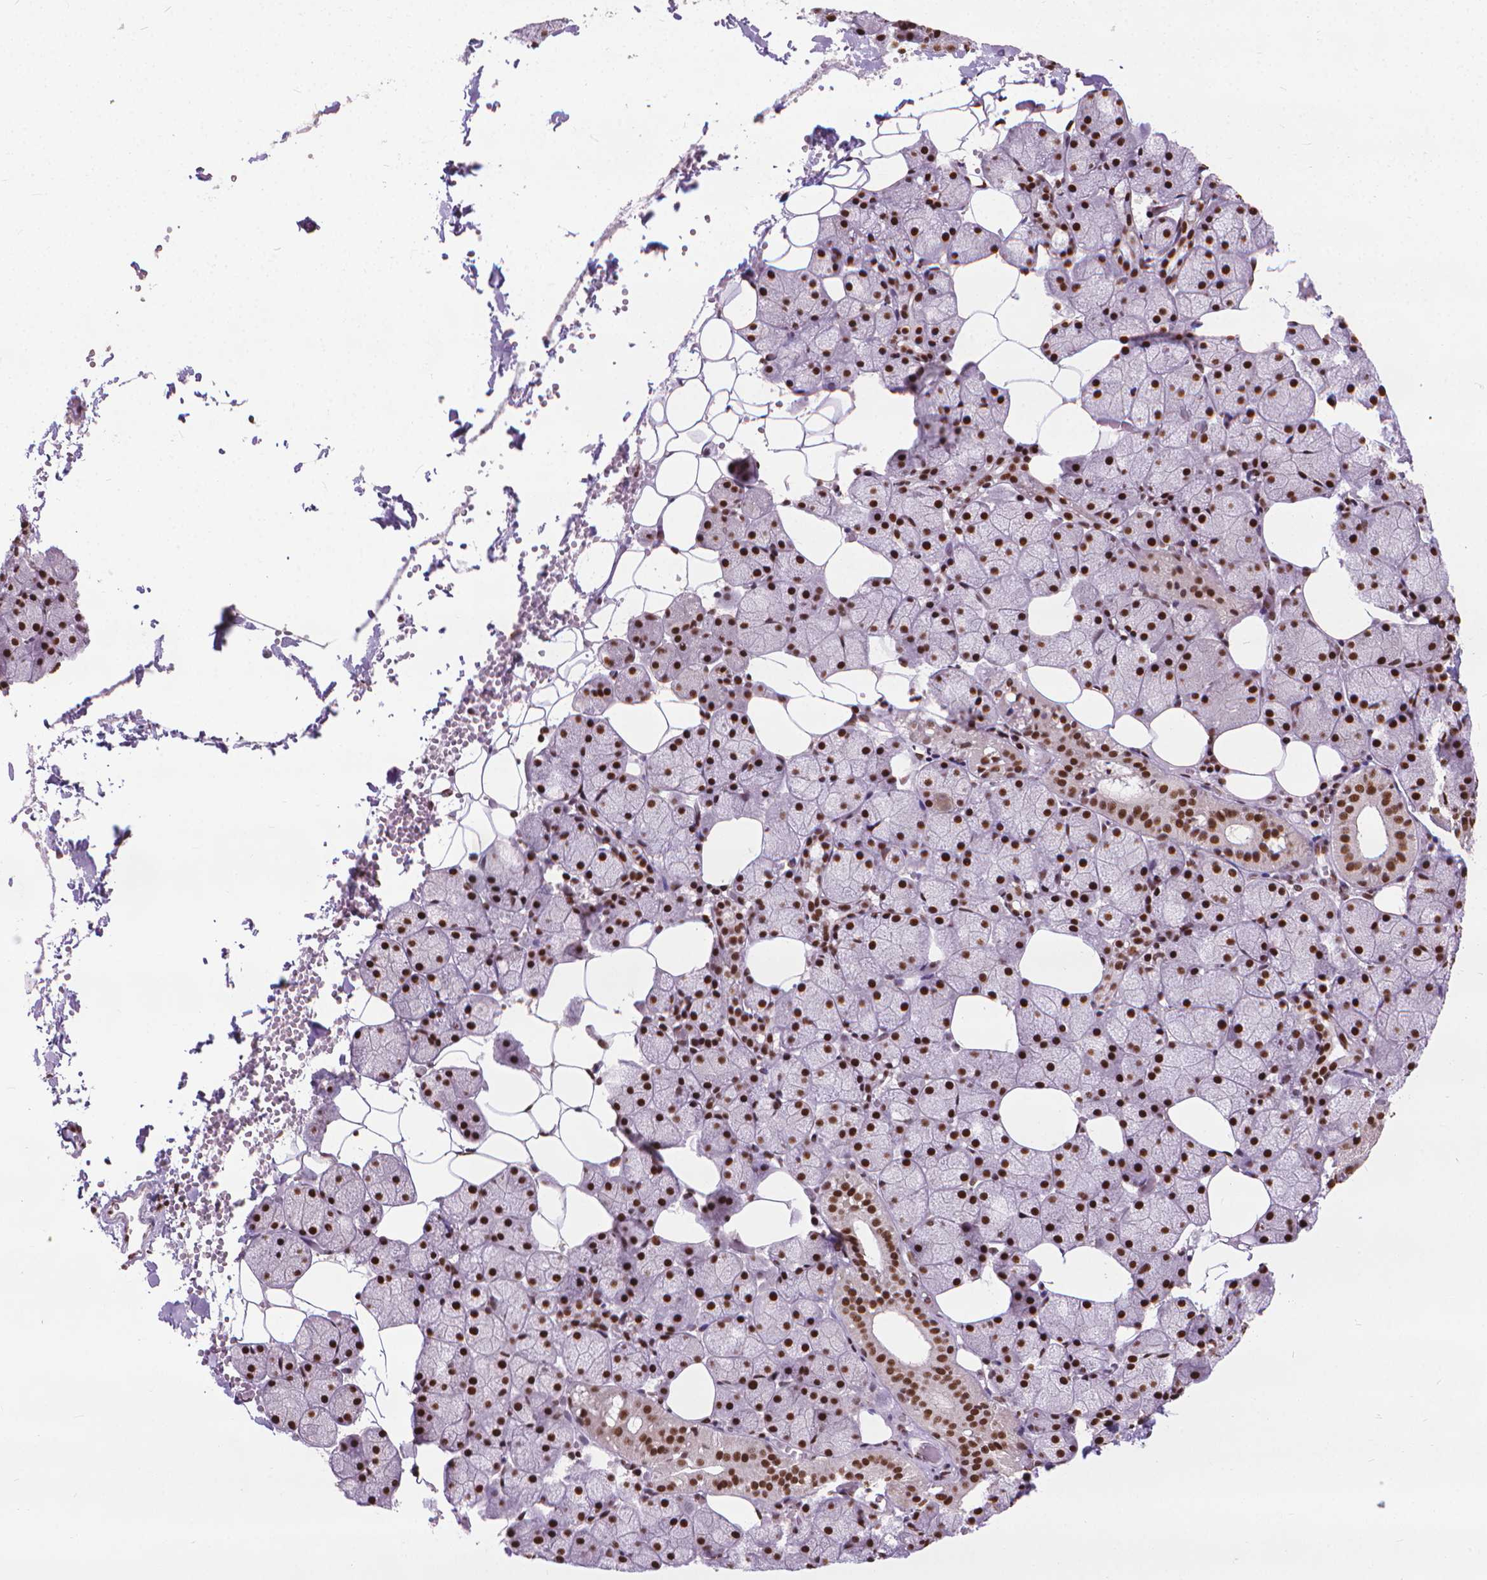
{"staining": {"intensity": "strong", "quantity": ">75%", "location": "nuclear"}, "tissue": "salivary gland", "cell_type": "Glandular cells", "image_type": "normal", "snomed": [{"axis": "morphology", "description": "Normal tissue, NOS"}, {"axis": "topography", "description": "Salivary gland"}], "caption": "A brown stain shows strong nuclear positivity of a protein in glandular cells of benign human salivary gland. Using DAB (brown) and hematoxylin (blue) stains, captured at high magnification using brightfield microscopy.", "gene": "AKAP8", "patient": {"sex": "male", "age": 38}}